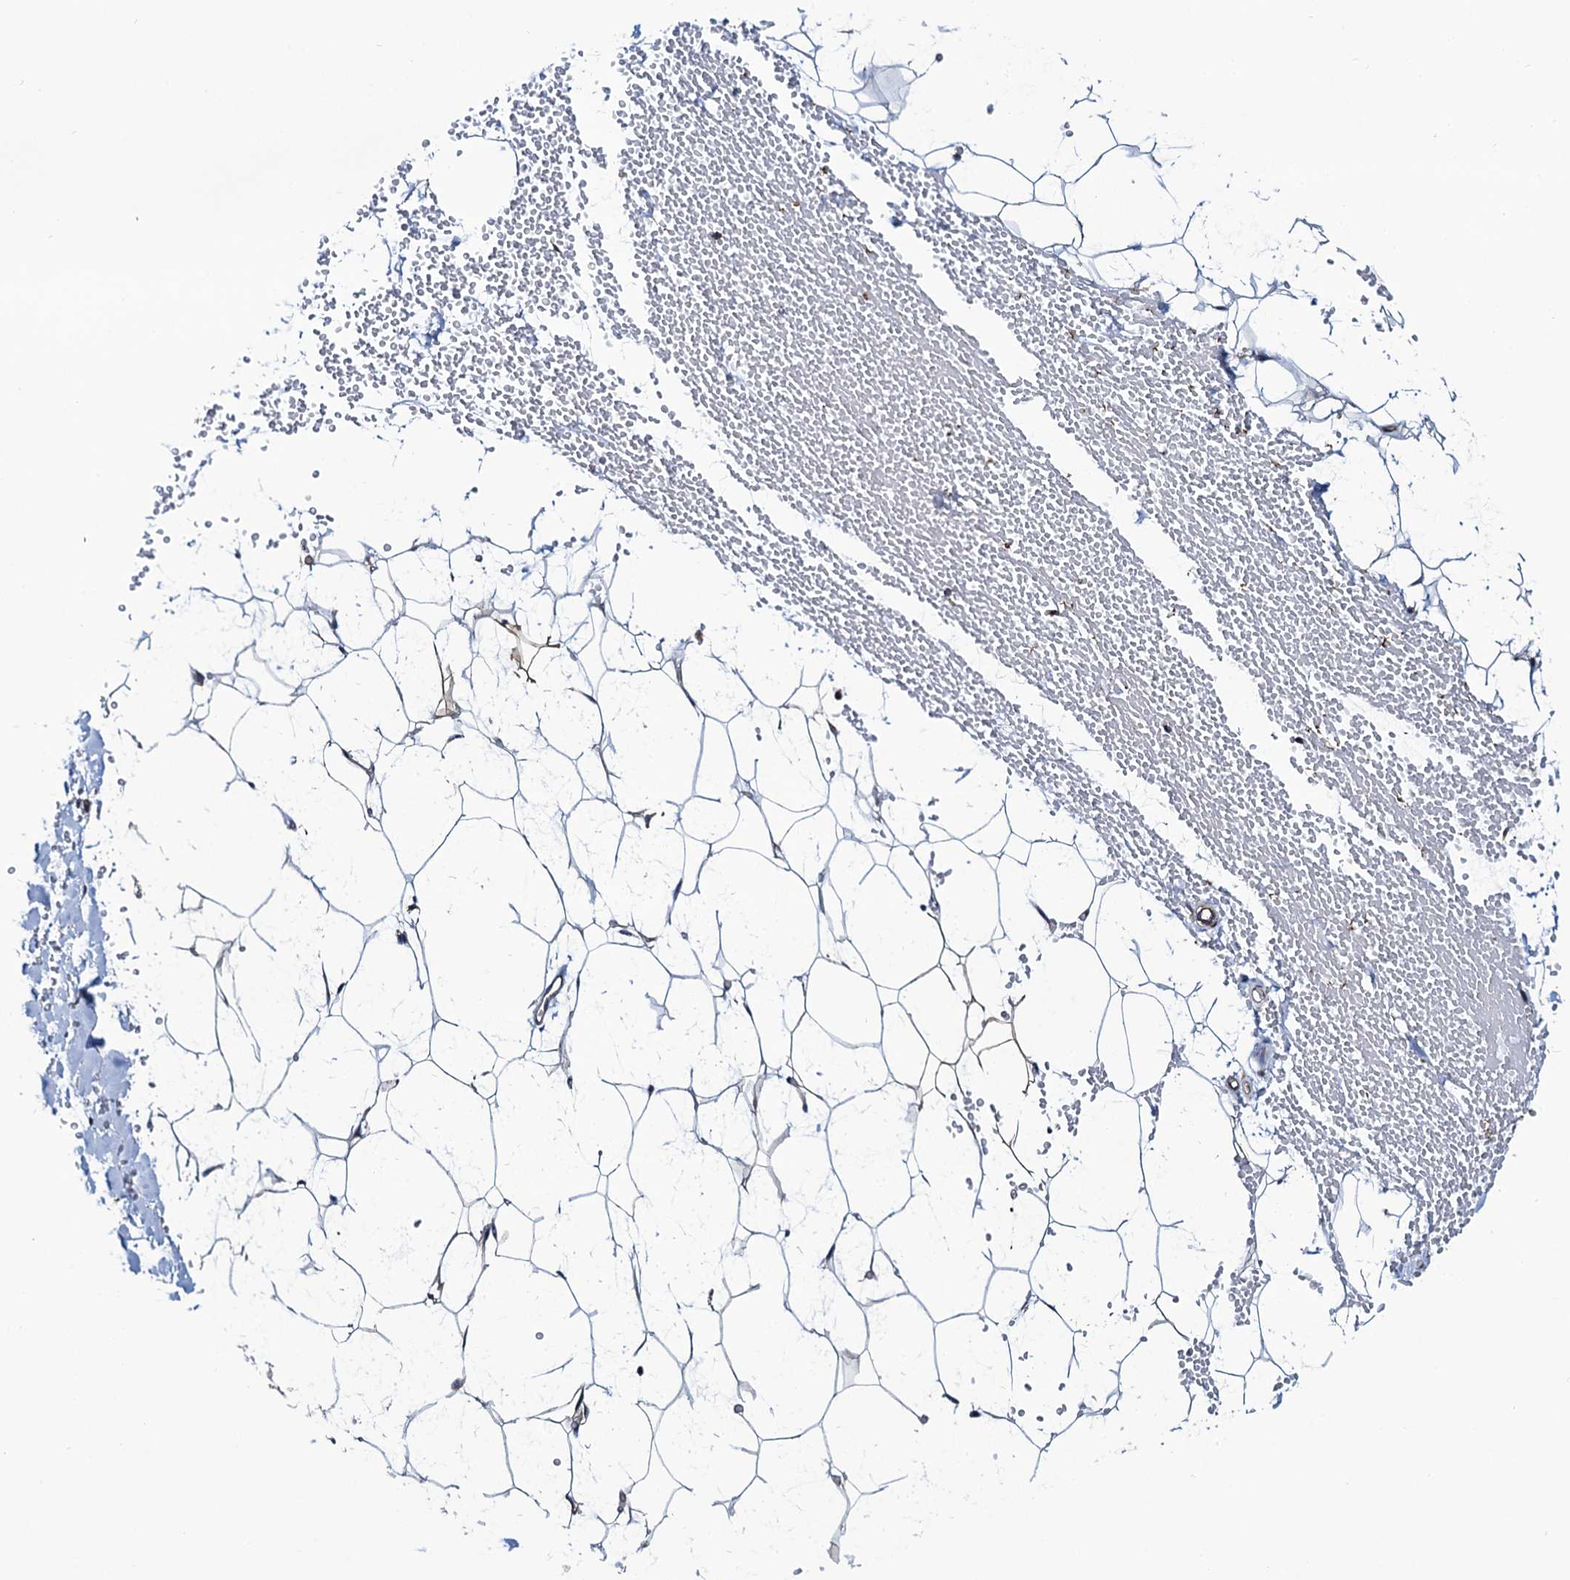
{"staining": {"intensity": "negative", "quantity": "none", "location": "none"}, "tissue": "adipose tissue", "cell_type": "Adipocytes", "image_type": "normal", "snomed": [{"axis": "morphology", "description": "Normal tissue, NOS"}, {"axis": "topography", "description": "Breast"}], "caption": "This is an immunohistochemistry photomicrograph of normal adipose tissue. There is no staining in adipocytes.", "gene": "NEK1", "patient": {"sex": "female", "age": 23}}